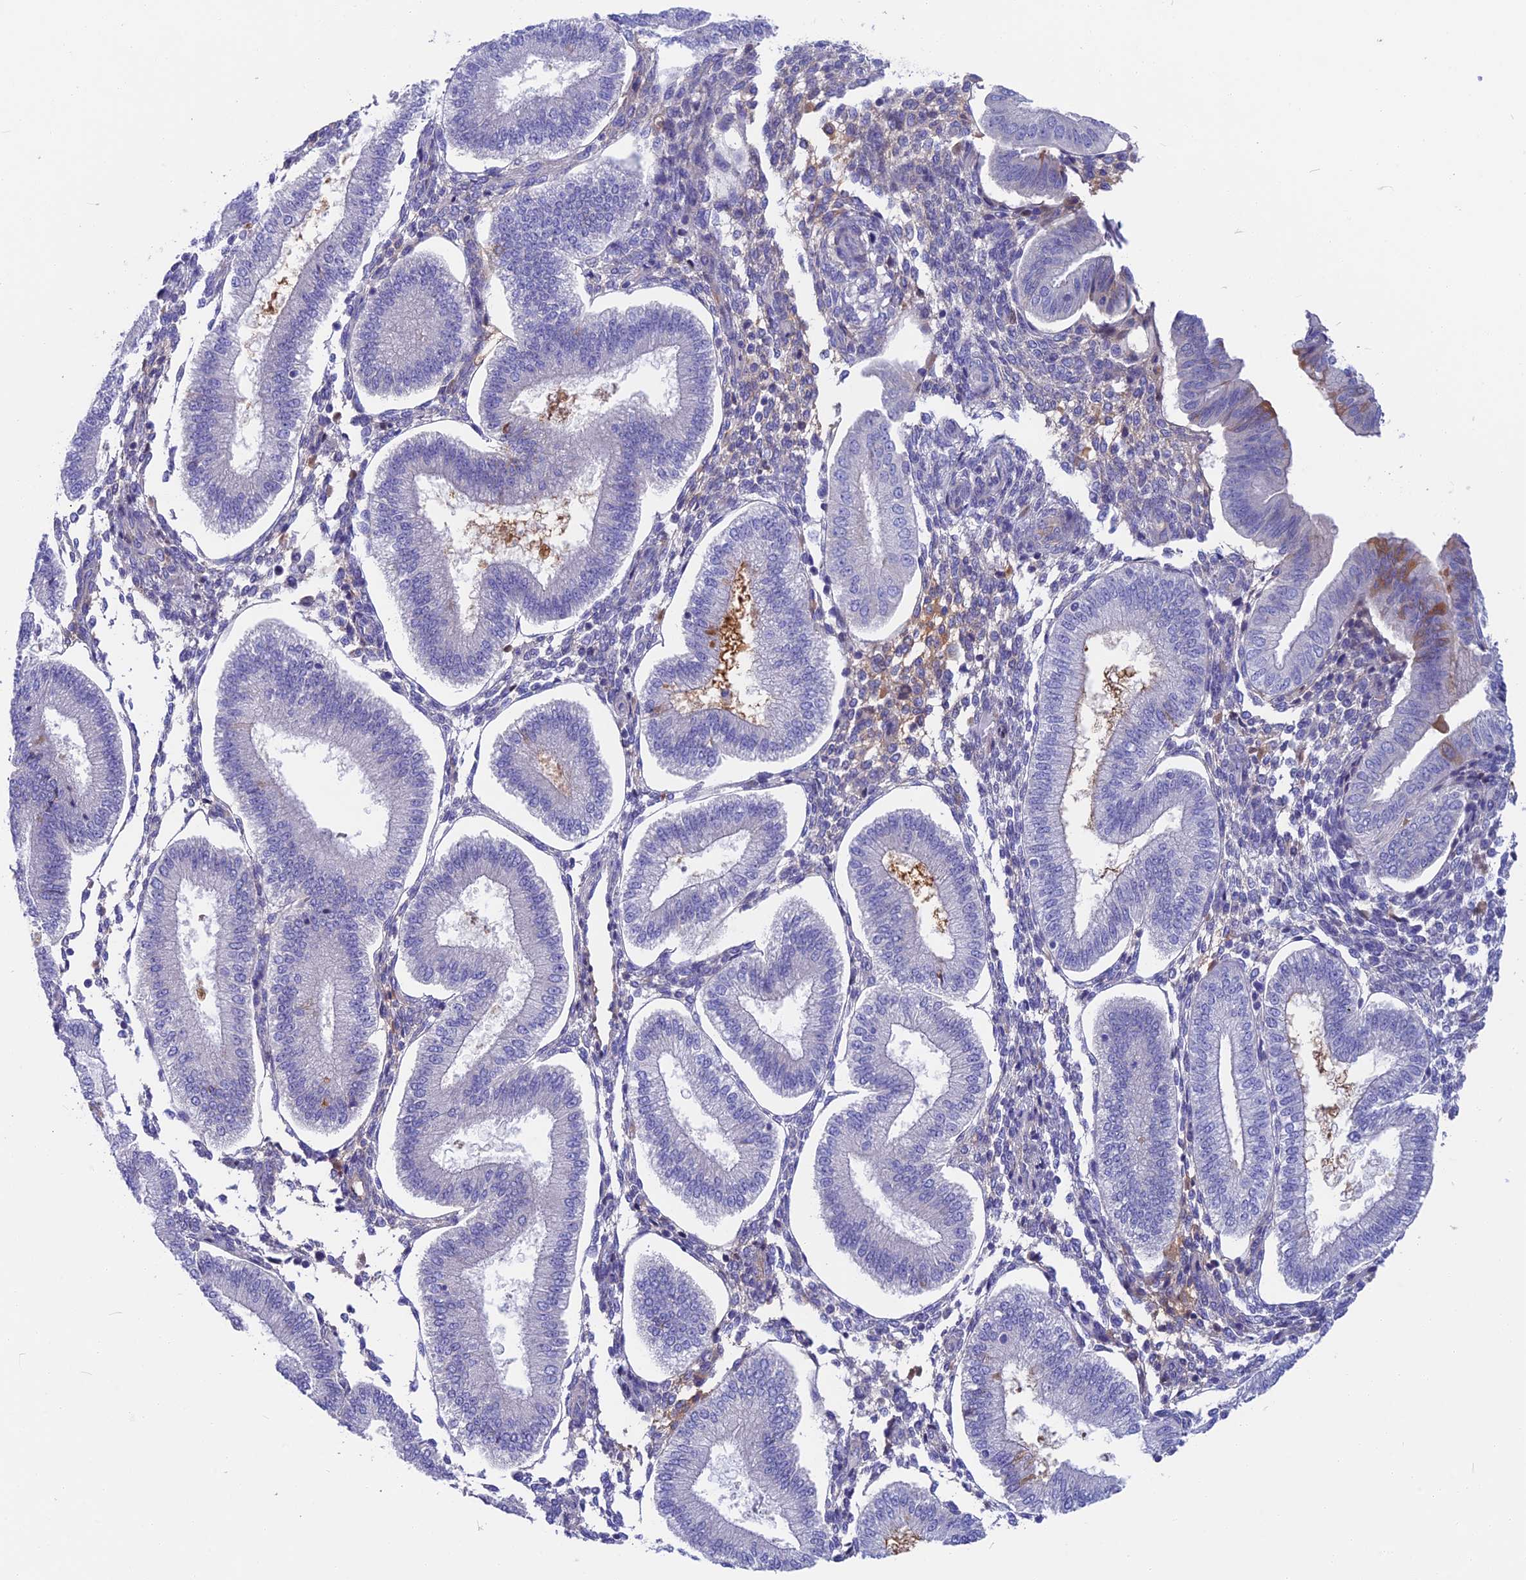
{"staining": {"intensity": "negative", "quantity": "none", "location": "none"}, "tissue": "endometrium", "cell_type": "Cells in endometrial stroma", "image_type": "normal", "snomed": [{"axis": "morphology", "description": "Normal tissue, NOS"}, {"axis": "topography", "description": "Endometrium"}], "caption": "Immunohistochemistry of normal endometrium demonstrates no staining in cells in endometrial stroma. (Brightfield microscopy of DAB immunohistochemistry (IHC) at high magnification).", "gene": "SNAP91", "patient": {"sex": "female", "age": 39}}